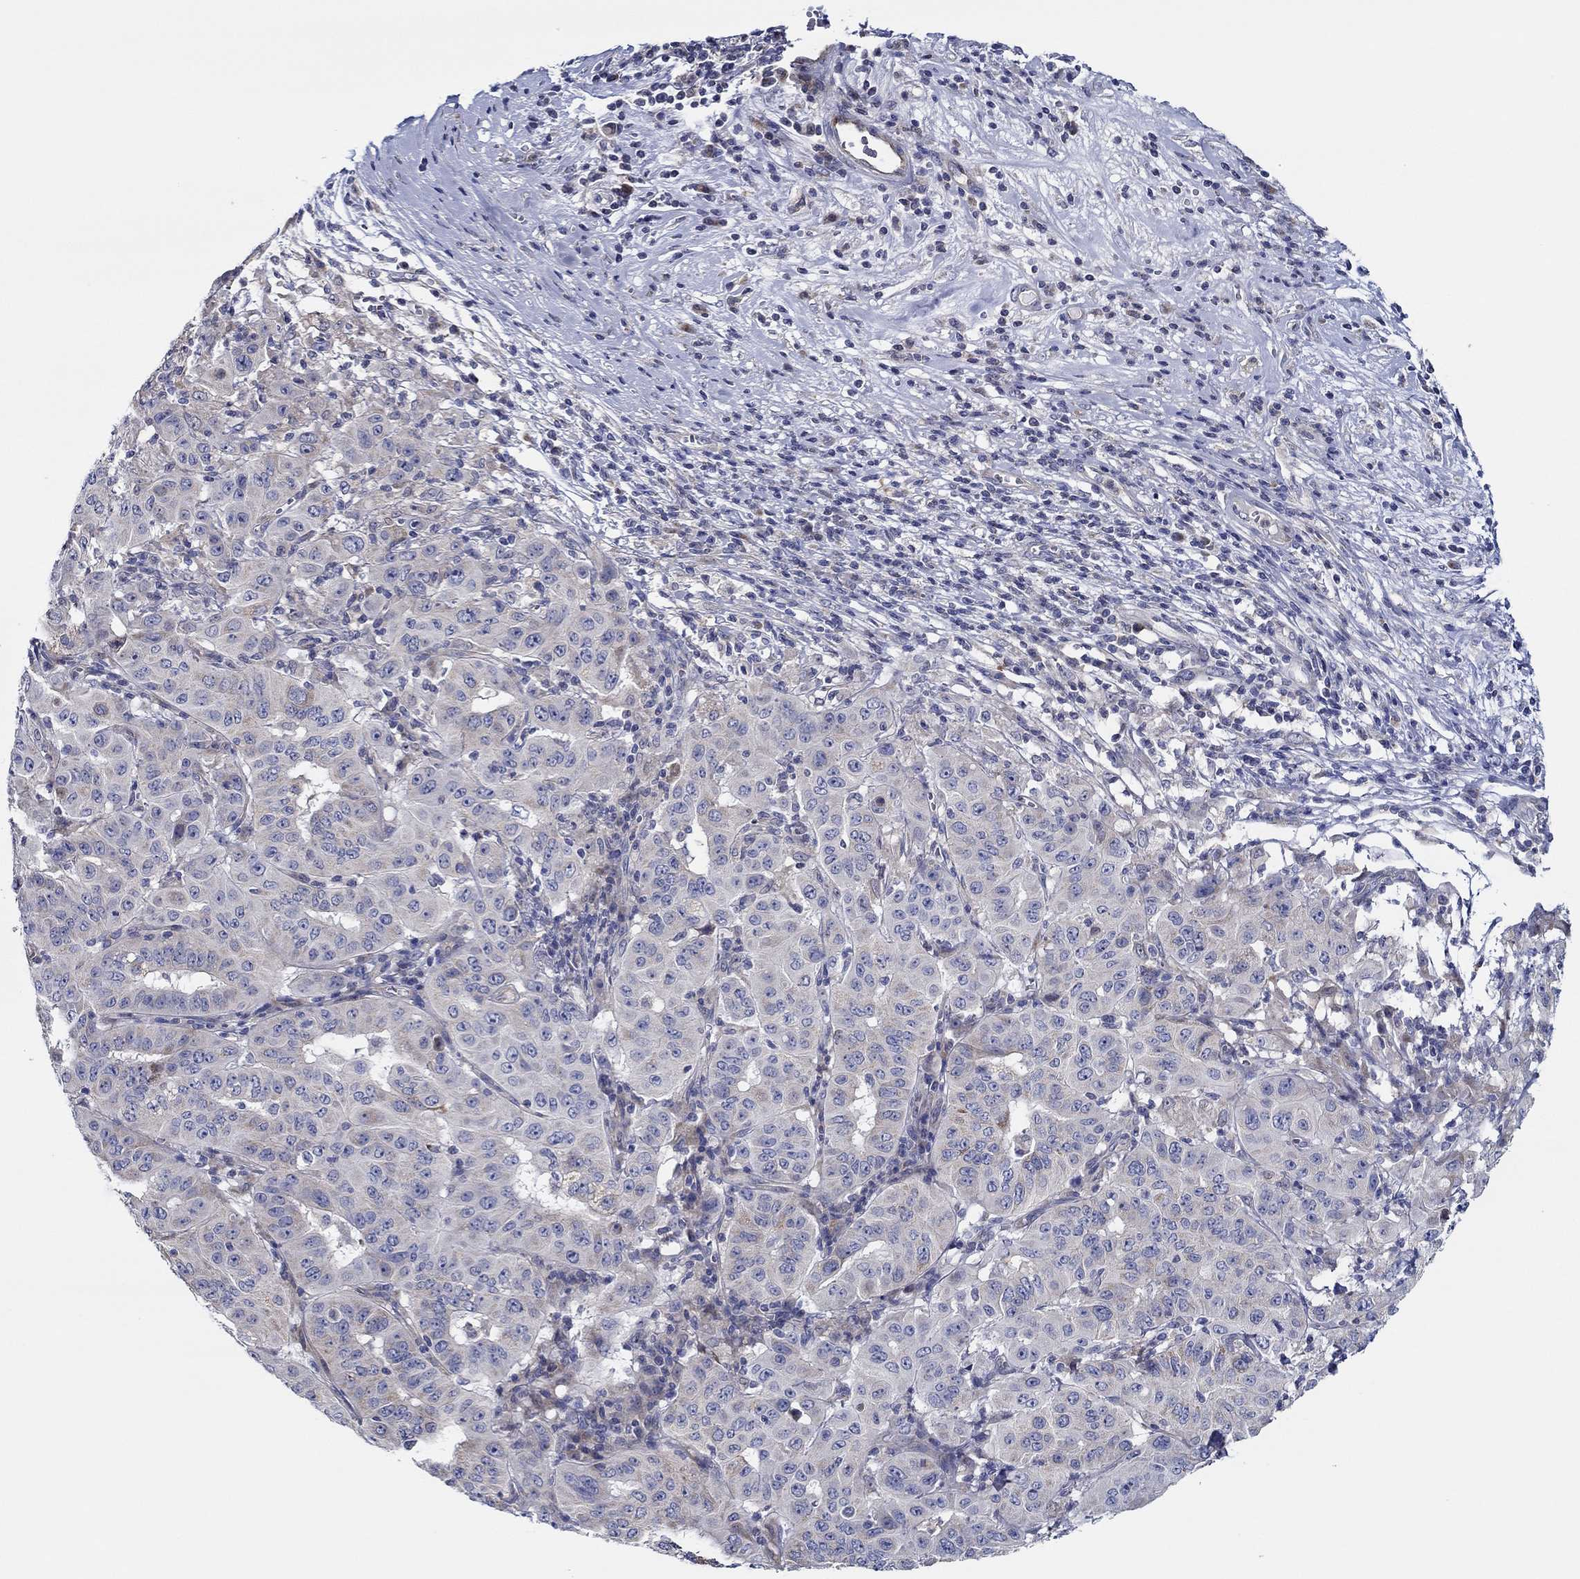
{"staining": {"intensity": "negative", "quantity": "none", "location": "none"}, "tissue": "pancreatic cancer", "cell_type": "Tumor cells", "image_type": "cancer", "snomed": [{"axis": "morphology", "description": "Adenocarcinoma, NOS"}, {"axis": "topography", "description": "Pancreas"}], "caption": "Tumor cells show no significant positivity in adenocarcinoma (pancreatic).", "gene": "CFAP61", "patient": {"sex": "male", "age": 63}}